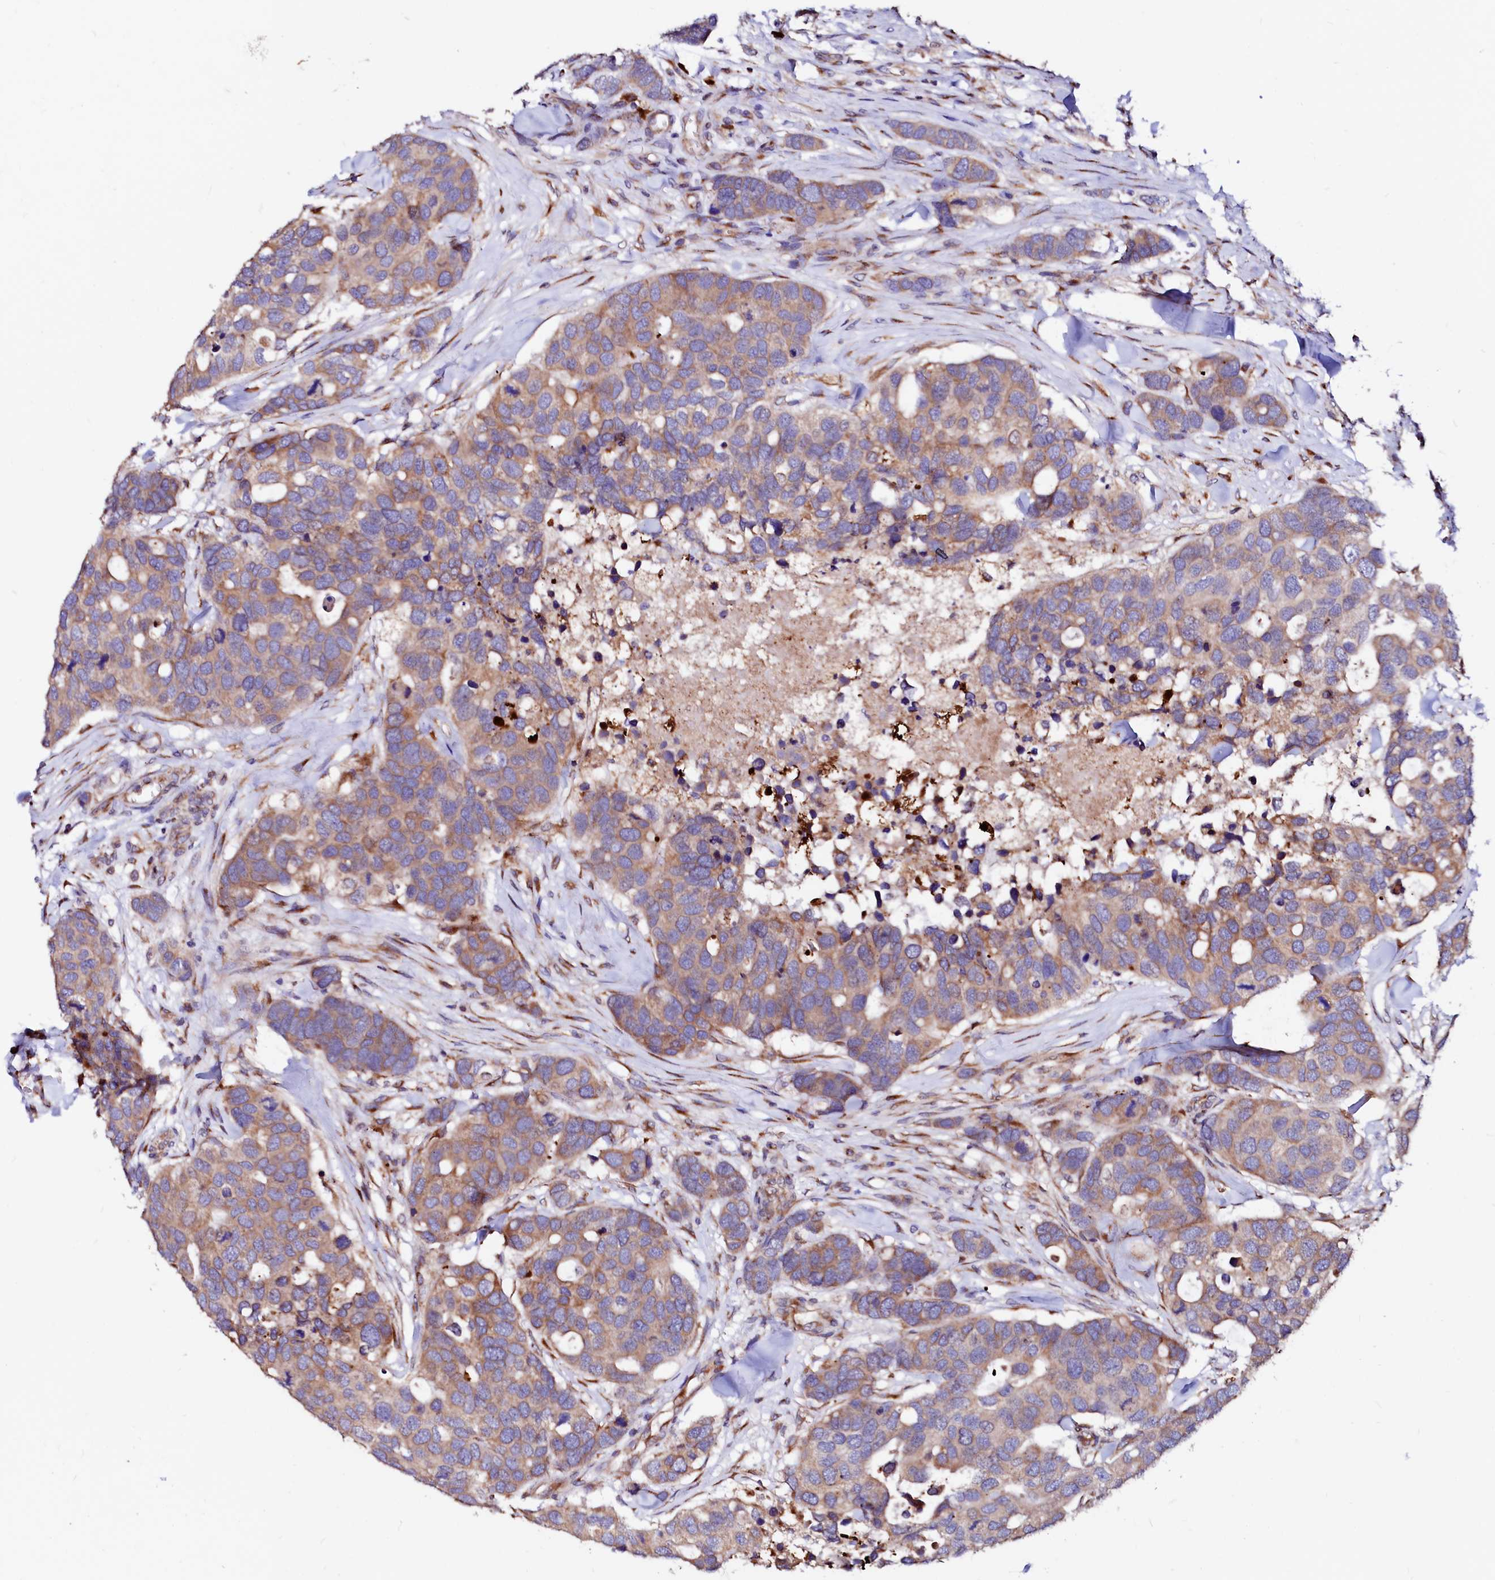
{"staining": {"intensity": "moderate", "quantity": ">75%", "location": "cytoplasmic/membranous"}, "tissue": "breast cancer", "cell_type": "Tumor cells", "image_type": "cancer", "snomed": [{"axis": "morphology", "description": "Duct carcinoma"}, {"axis": "topography", "description": "Breast"}], "caption": "Protein staining of breast cancer (invasive ductal carcinoma) tissue displays moderate cytoplasmic/membranous staining in approximately >75% of tumor cells.", "gene": "LMAN1", "patient": {"sex": "female", "age": 83}}